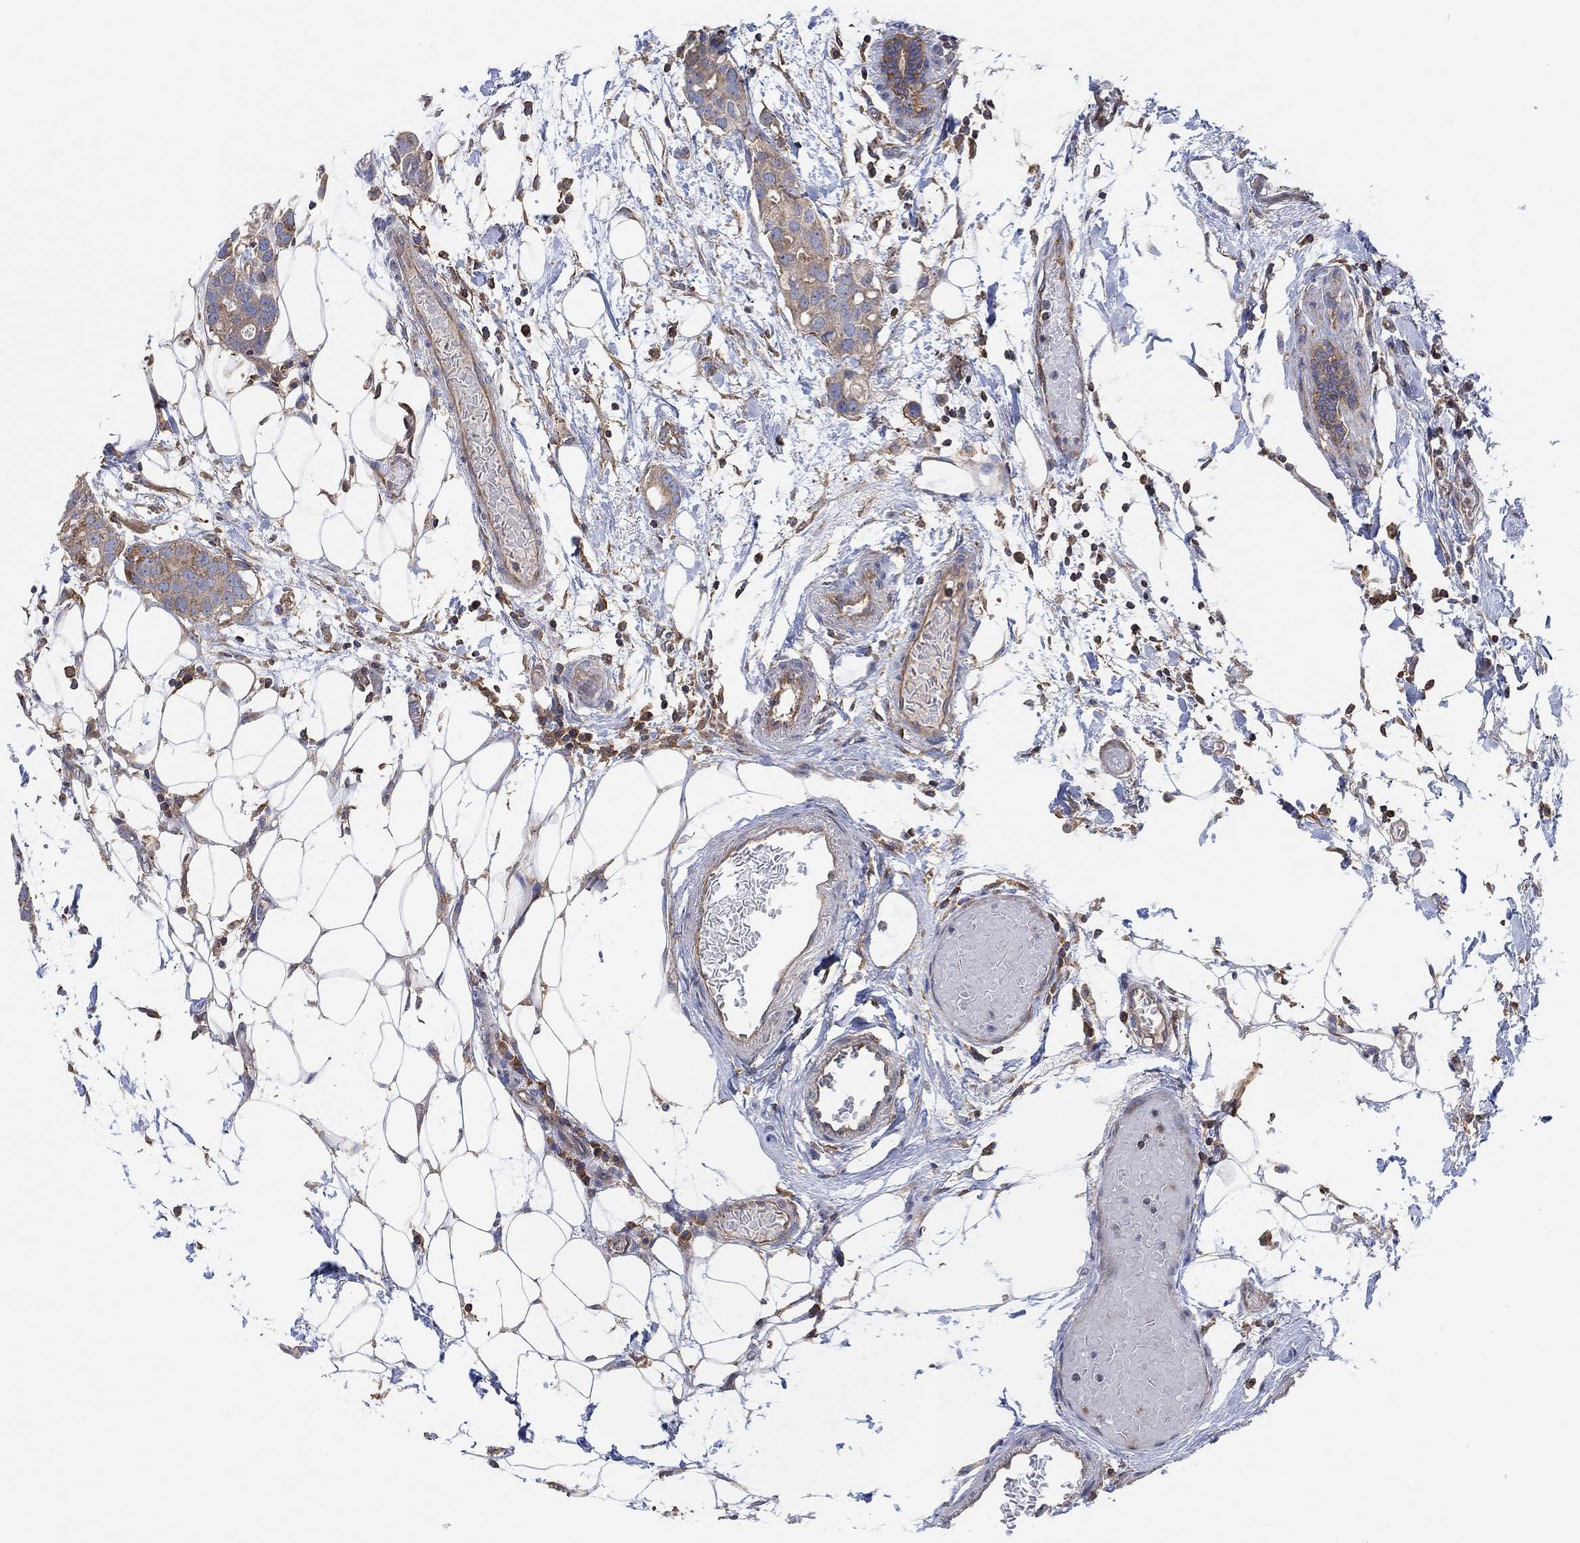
{"staining": {"intensity": "weak", "quantity": ">75%", "location": "cytoplasmic/membranous"}, "tissue": "breast cancer", "cell_type": "Tumor cells", "image_type": "cancer", "snomed": [{"axis": "morphology", "description": "Duct carcinoma"}, {"axis": "topography", "description": "Breast"}], "caption": "High-magnification brightfield microscopy of breast intraductal carcinoma stained with DAB (3,3'-diaminobenzidine) (brown) and counterstained with hematoxylin (blue). tumor cells exhibit weak cytoplasmic/membranous expression is present in approximately>75% of cells.", "gene": "BLOC1S3", "patient": {"sex": "female", "age": 83}}